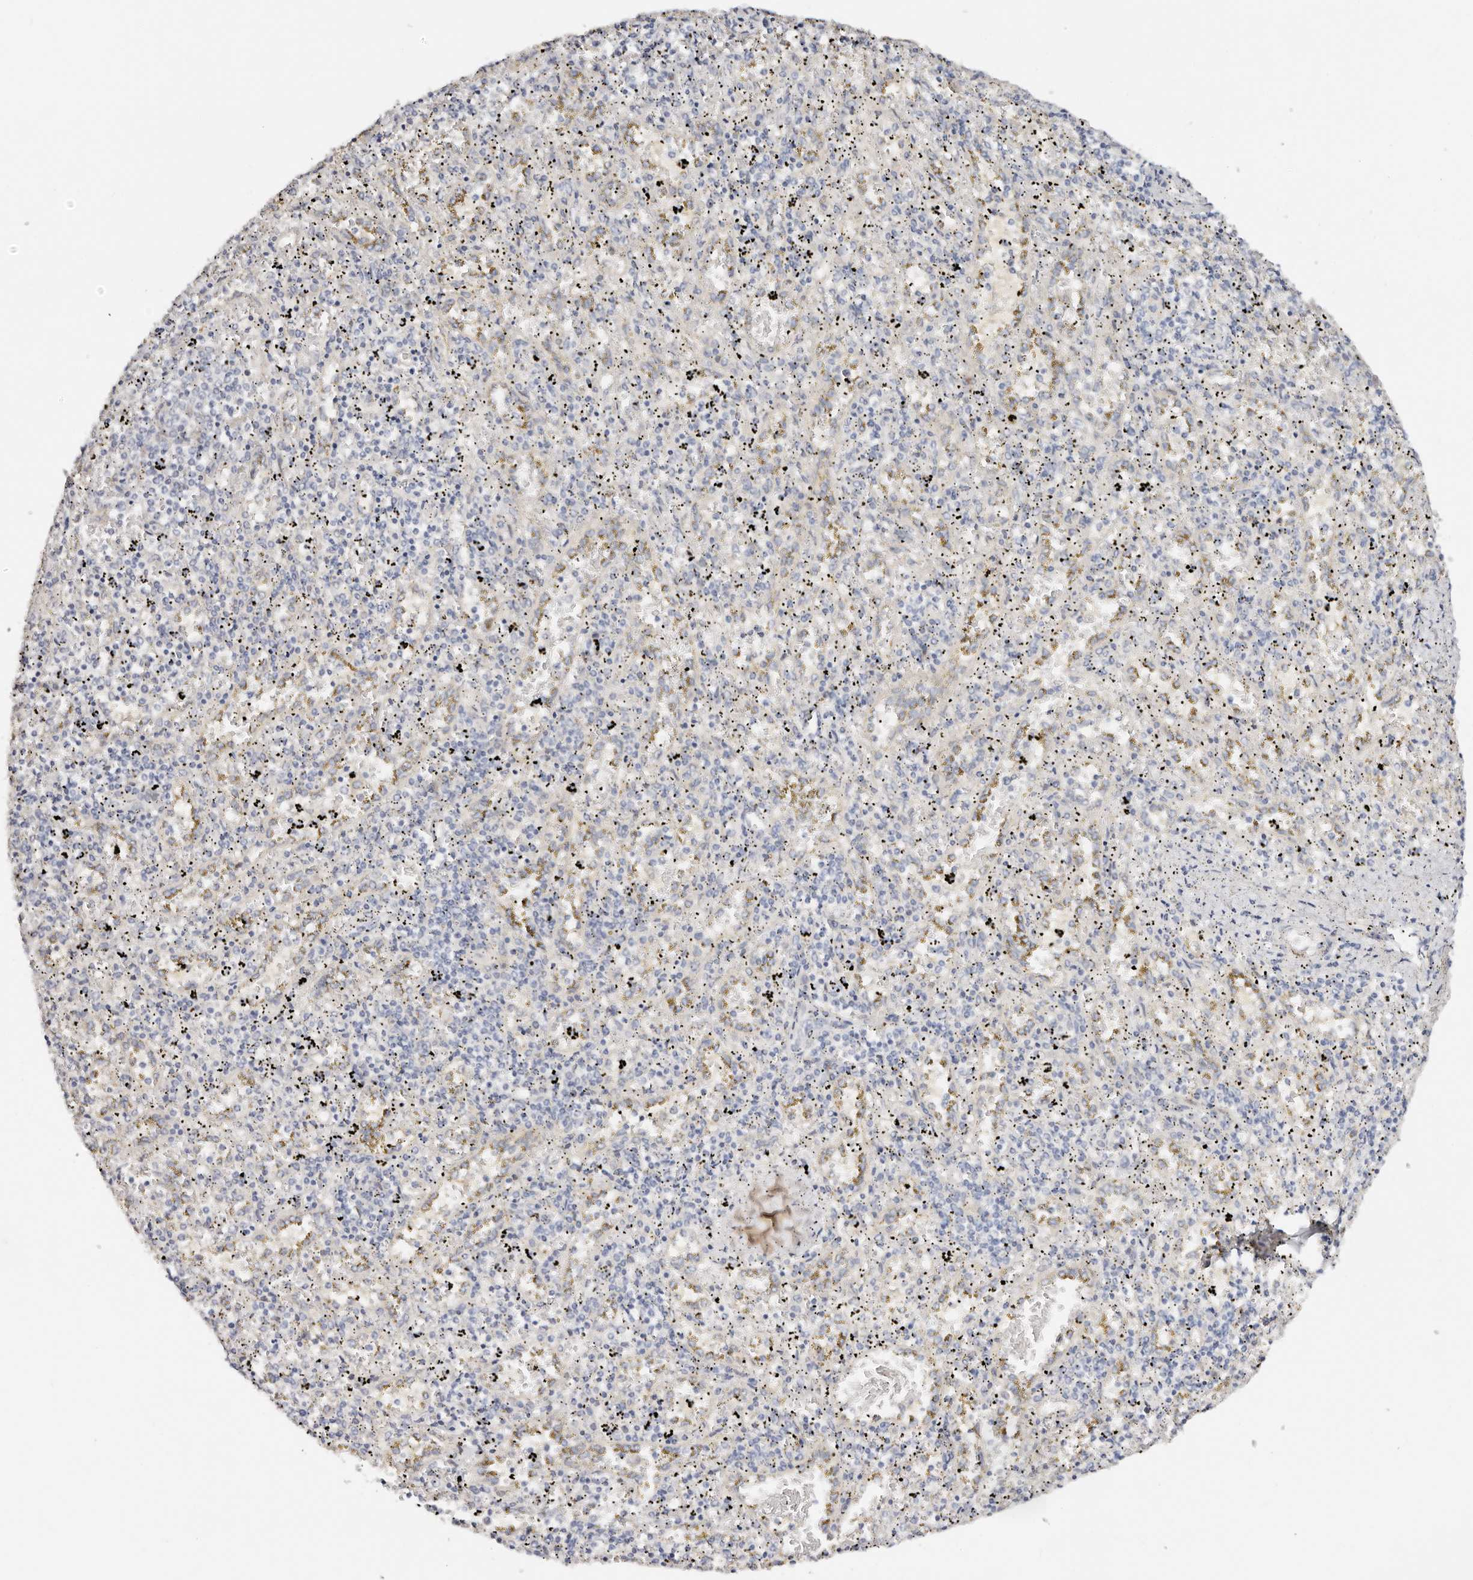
{"staining": {"intensity": "negative", "quantity": "none", "location": "none"}, "tissue": "spleen", "cell_type": "Cells in red pulp", "image_type": "normal", "snomed": [{"axis": "morphology", "description": "Normal tissue, NOS"}, {"axis": "topography", "description": "Spleen"}], "caption": "Cells in red pulp are negative for brown protein staining in benign spleen. (DAB (3,3'-diaminobenzidine) immunohistochemistry (IHC) visualized using brightfield microscopy, high magnification).", "gene": "DNASE1", "patient": {"sex": "male", "age": 11}}